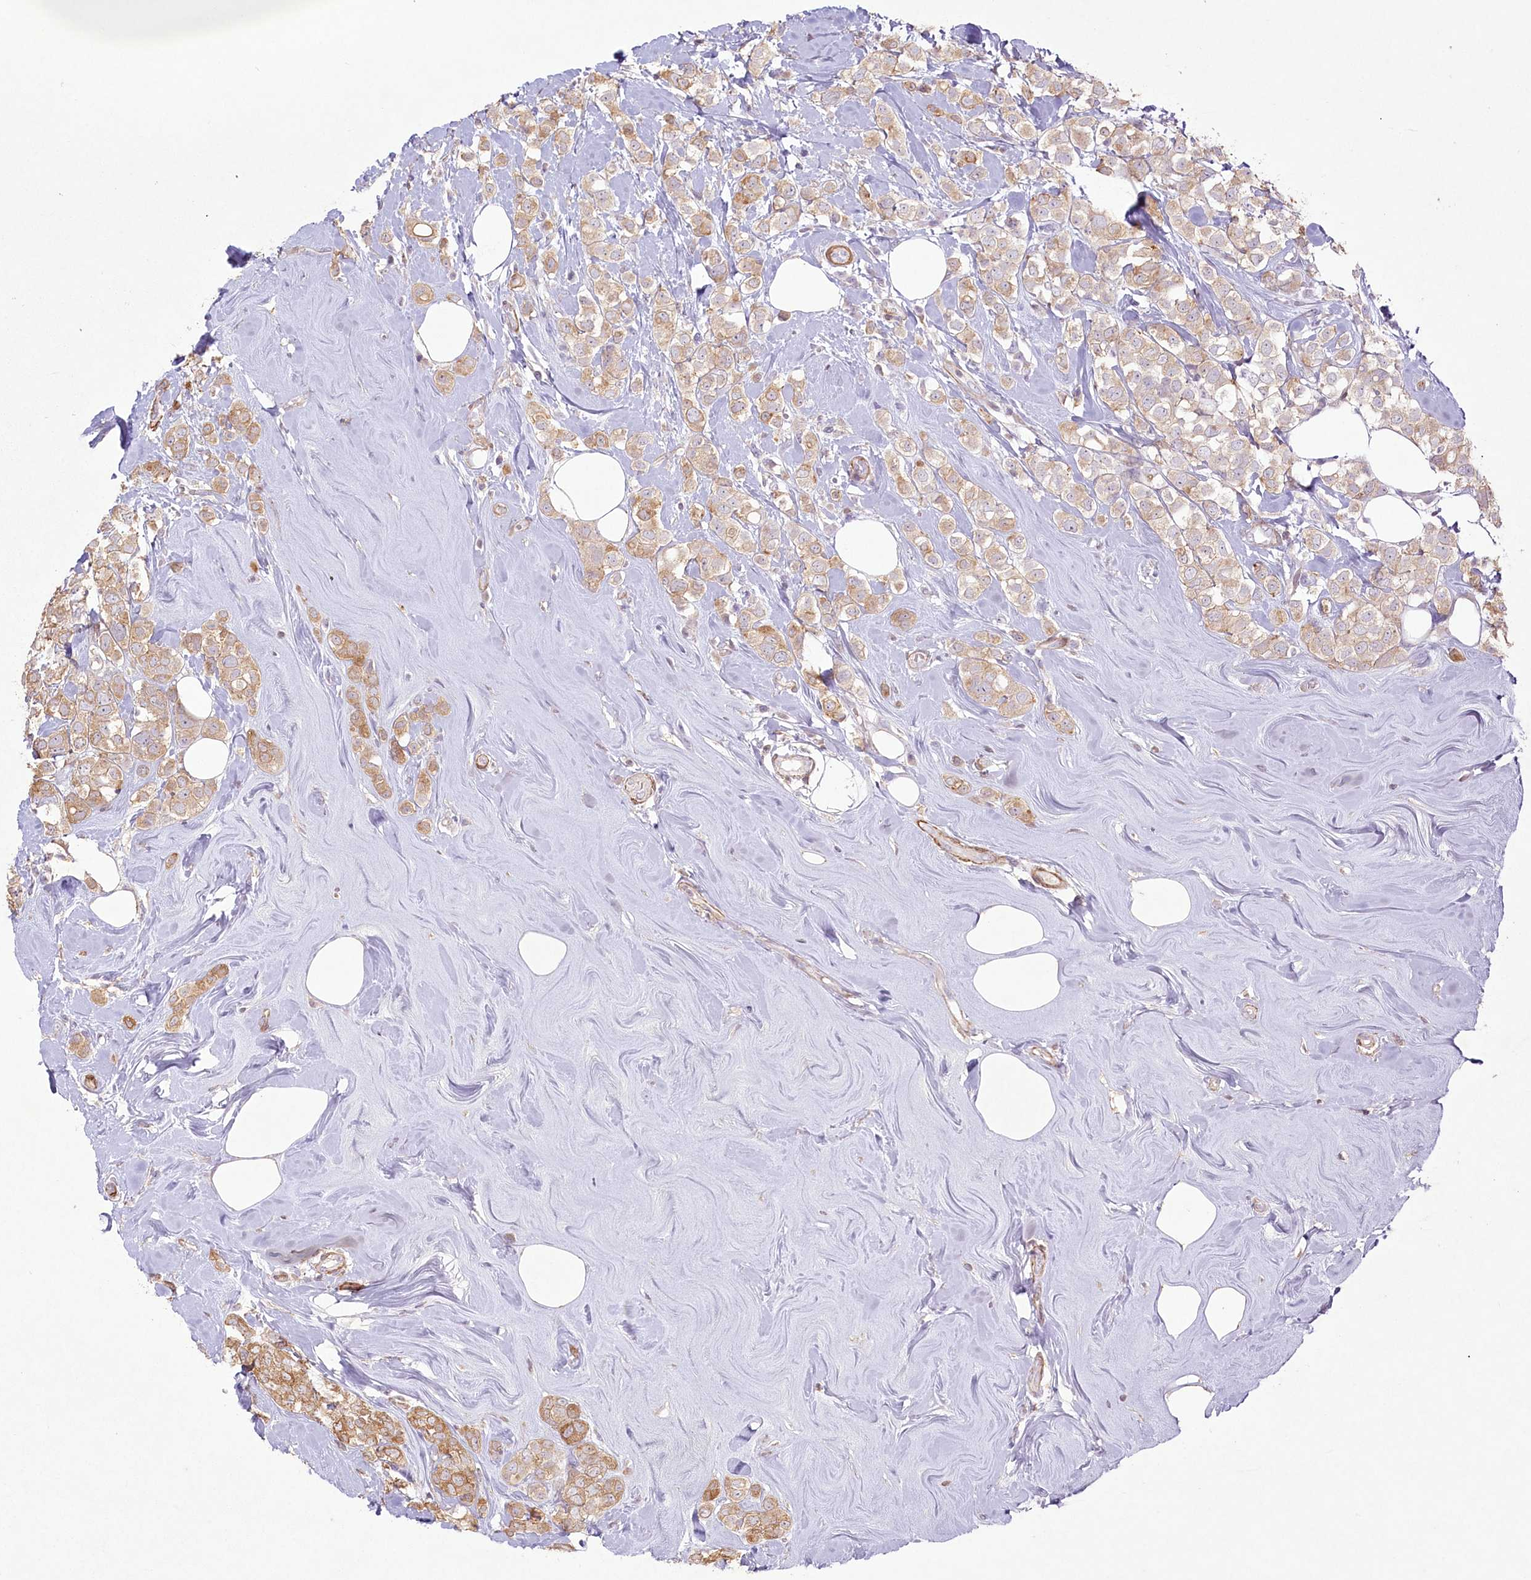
{"staining": {"intensity": "moderate", "quantity": "25%-75%", "location": "cytoplasmic/membranous"}, "tissue": "breast cancer", "cell_type": "Tumor cells", "image_type": "cancer", "snomed": [{"axis": "morphology", "description": "Lobular carcinoma"}, {"axis": "topography", "description": "Breast"}], "caption": "Protein expression by immunohistochemistry exhibits moderate cytoplasmic/membranous positivity in about 25%-75% of tumor cells in breast lobular carcinoma.", "gene": "INPP4B", "patient": {"sex": "female", "age": 47}}